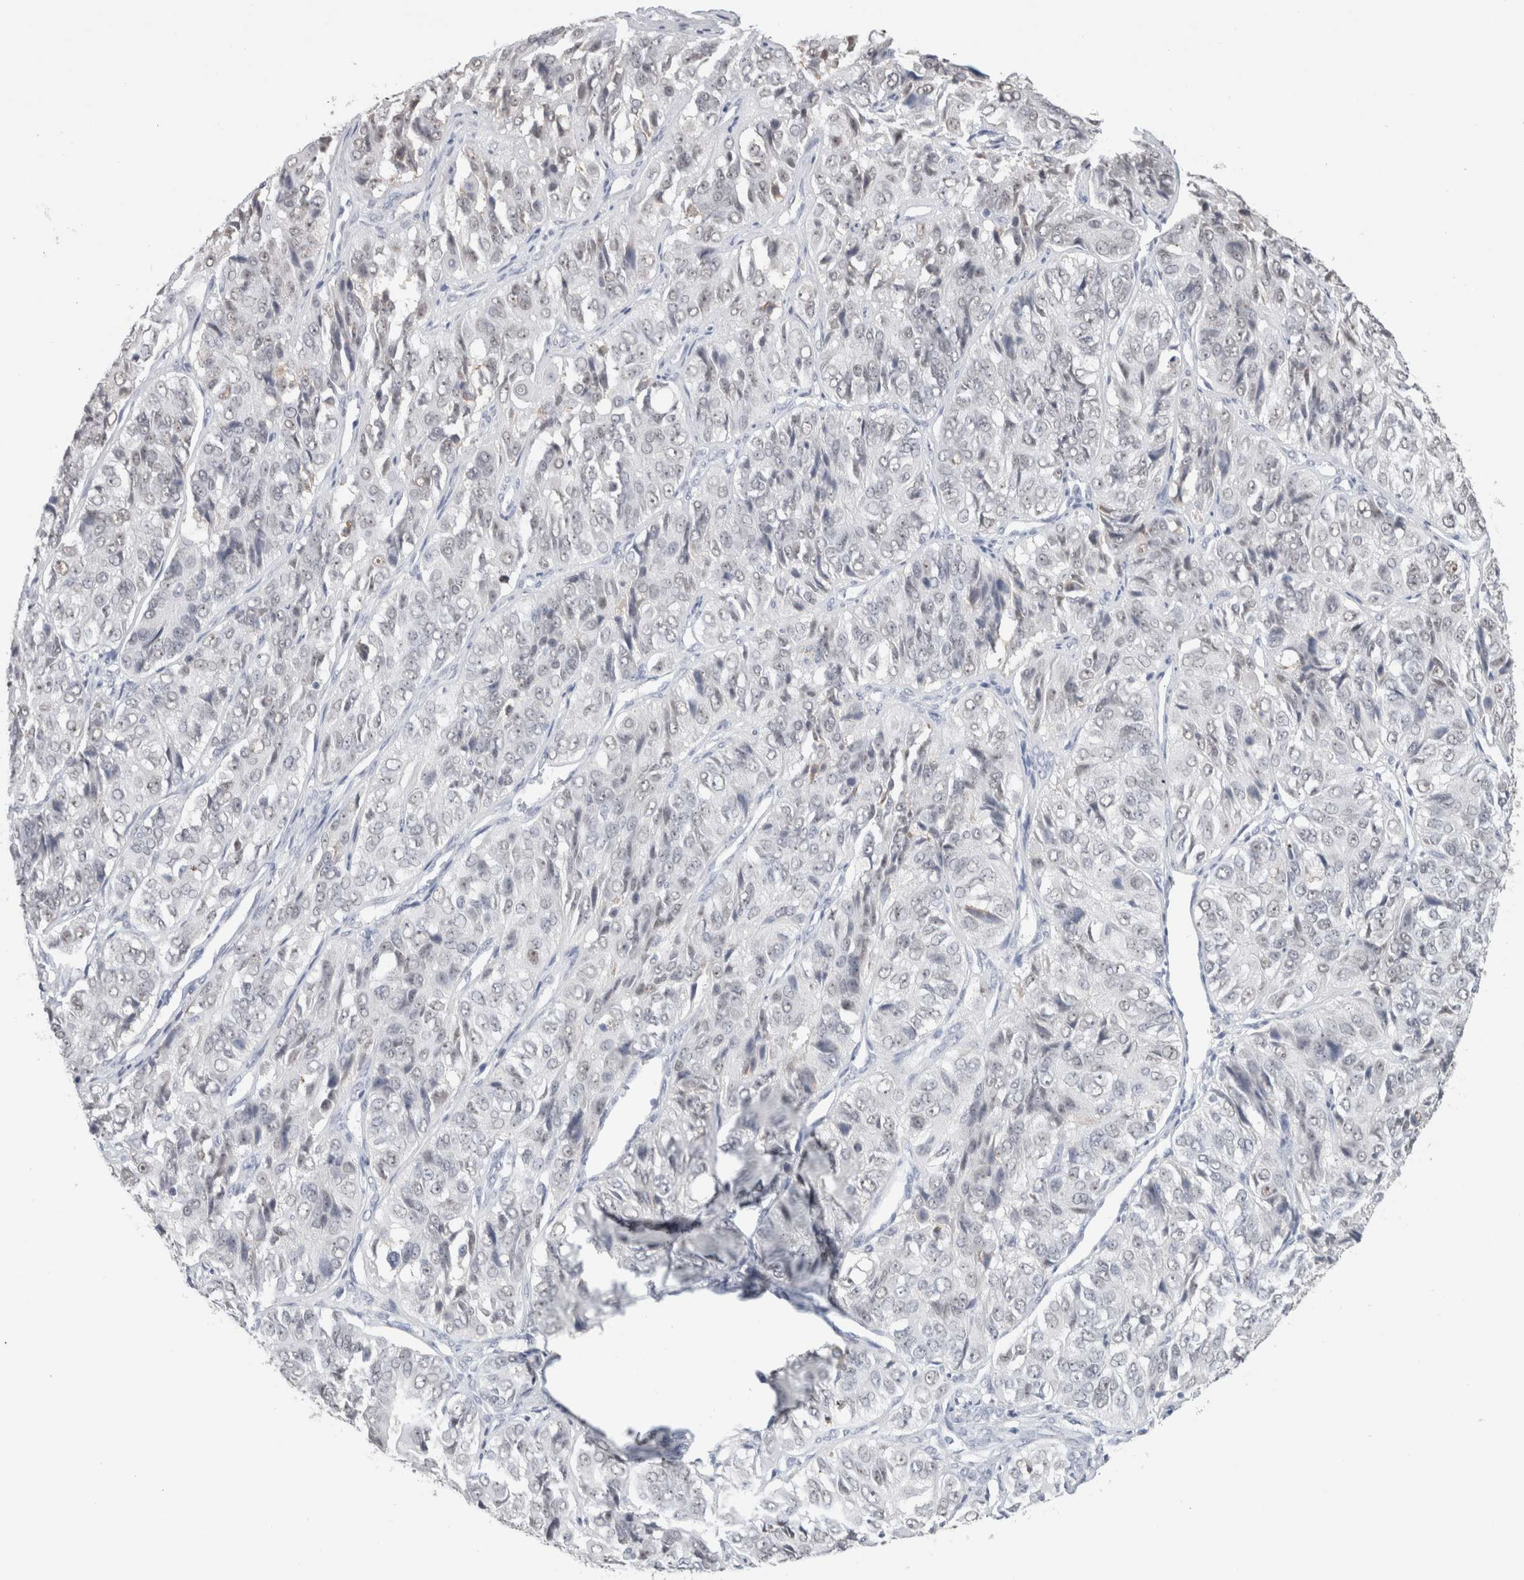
{"staining": {"intensity": "negative", "quantity": "none", "location": "none"}, "tissue": "ovarian cancer", "cell_type": "Tumor cells", "image_type": "cancer", "snomed": [{"axis": "morphology", "description": "Carcinoma, endometroid"}, {"axis": "topography", "description": "Ovary"}], "caption": "This is a photomicrograph of immunohistochemistry staining of ovarian cancer, which shows no positivity in tumor cells.", "gene": "CADM3", "patient": {"sex": "female", "age": 51}}